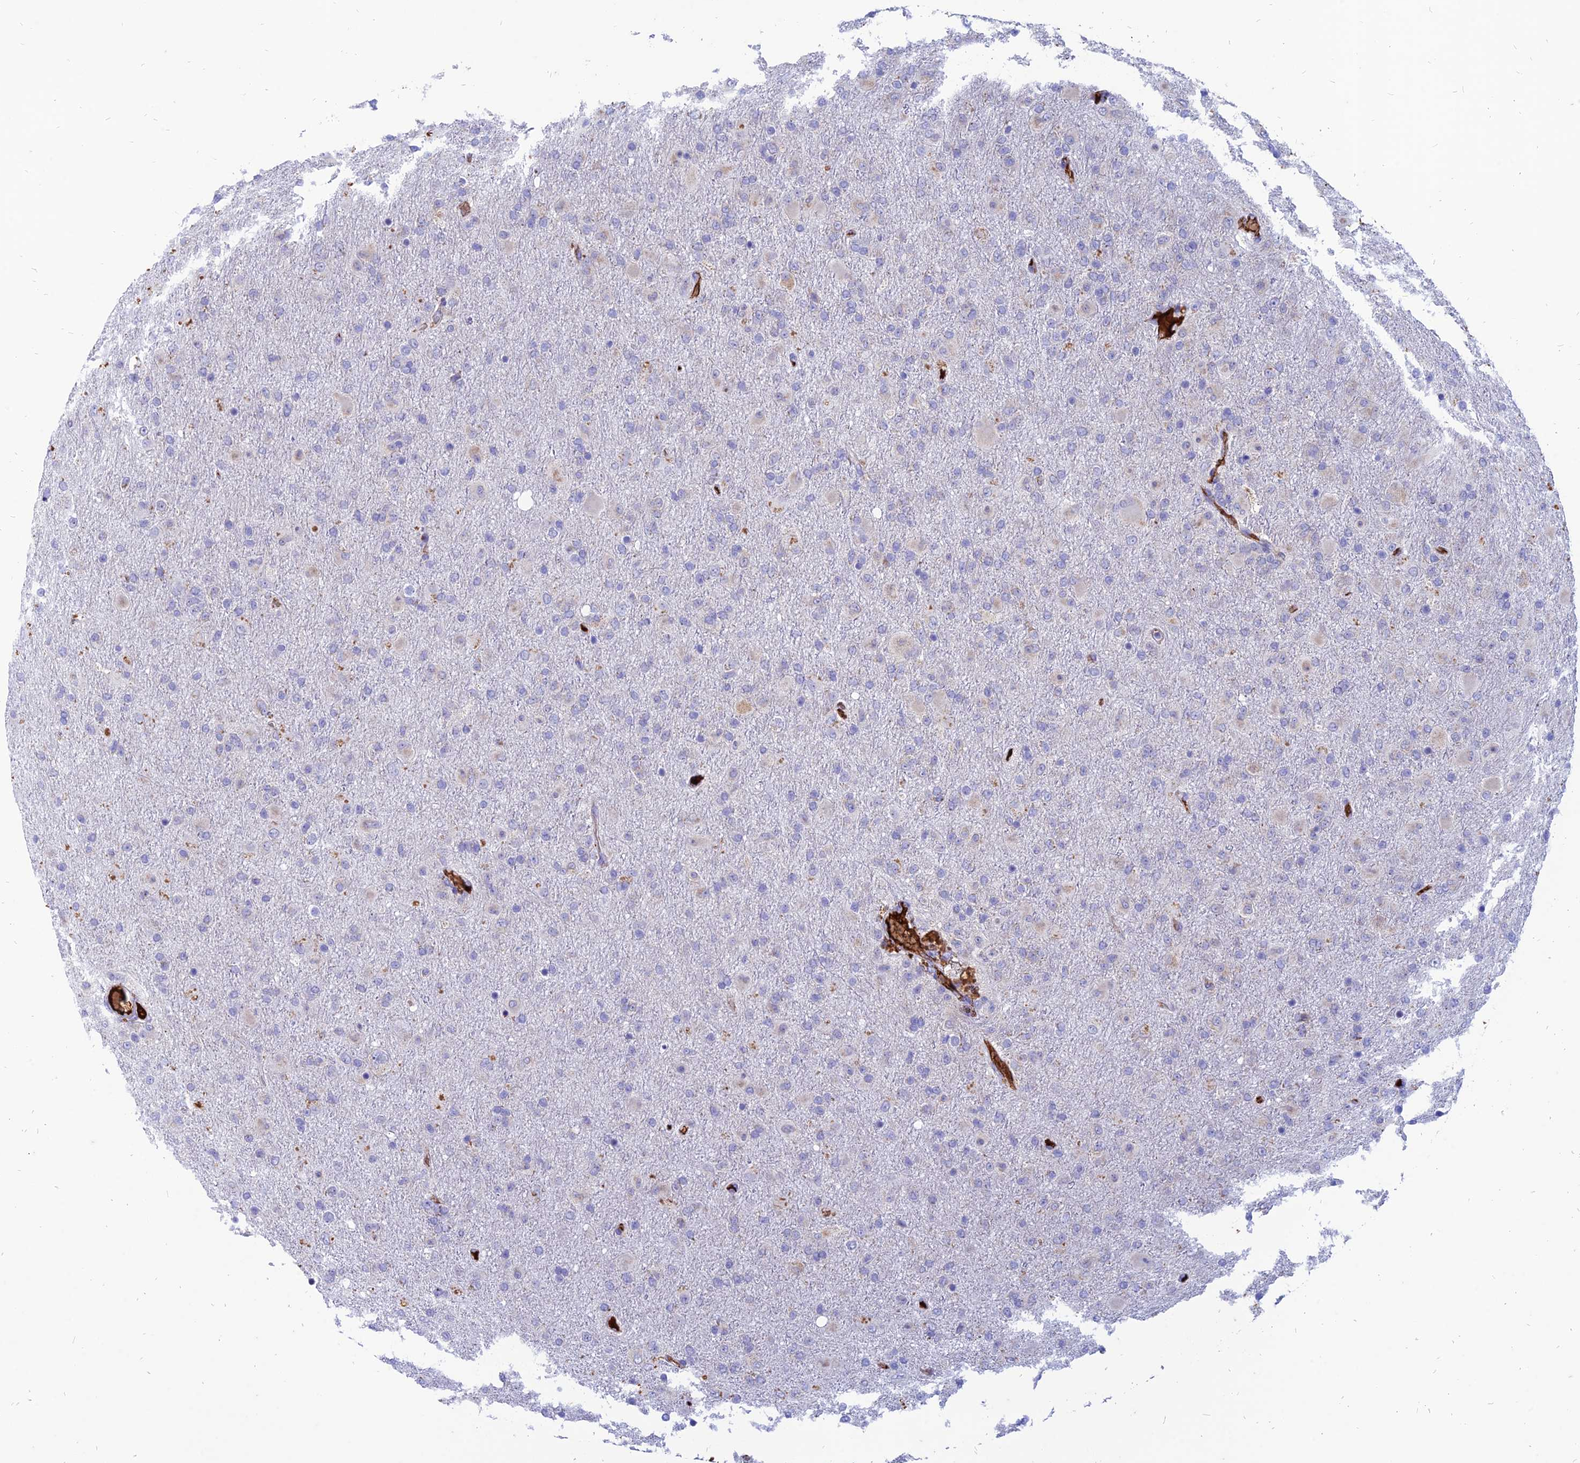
{"staining": {"intensity": "negative", "quantity": "none", "location": "none"}, "tissue": "glioma", "cell_type": "Tumor cells", "image_type": "cancer", "snomed": [{"axis": "morphology", "description": "Glioma, malignant, Low grade"}, {"axis": "topography", "description": "Brain"}], "caption": "Histopathology image shows no protein staining in tumor cells of malignant glioma (low-grade) tissue.", "gene": "HHAT", "patient": {"sex": "male", "age": 65}}